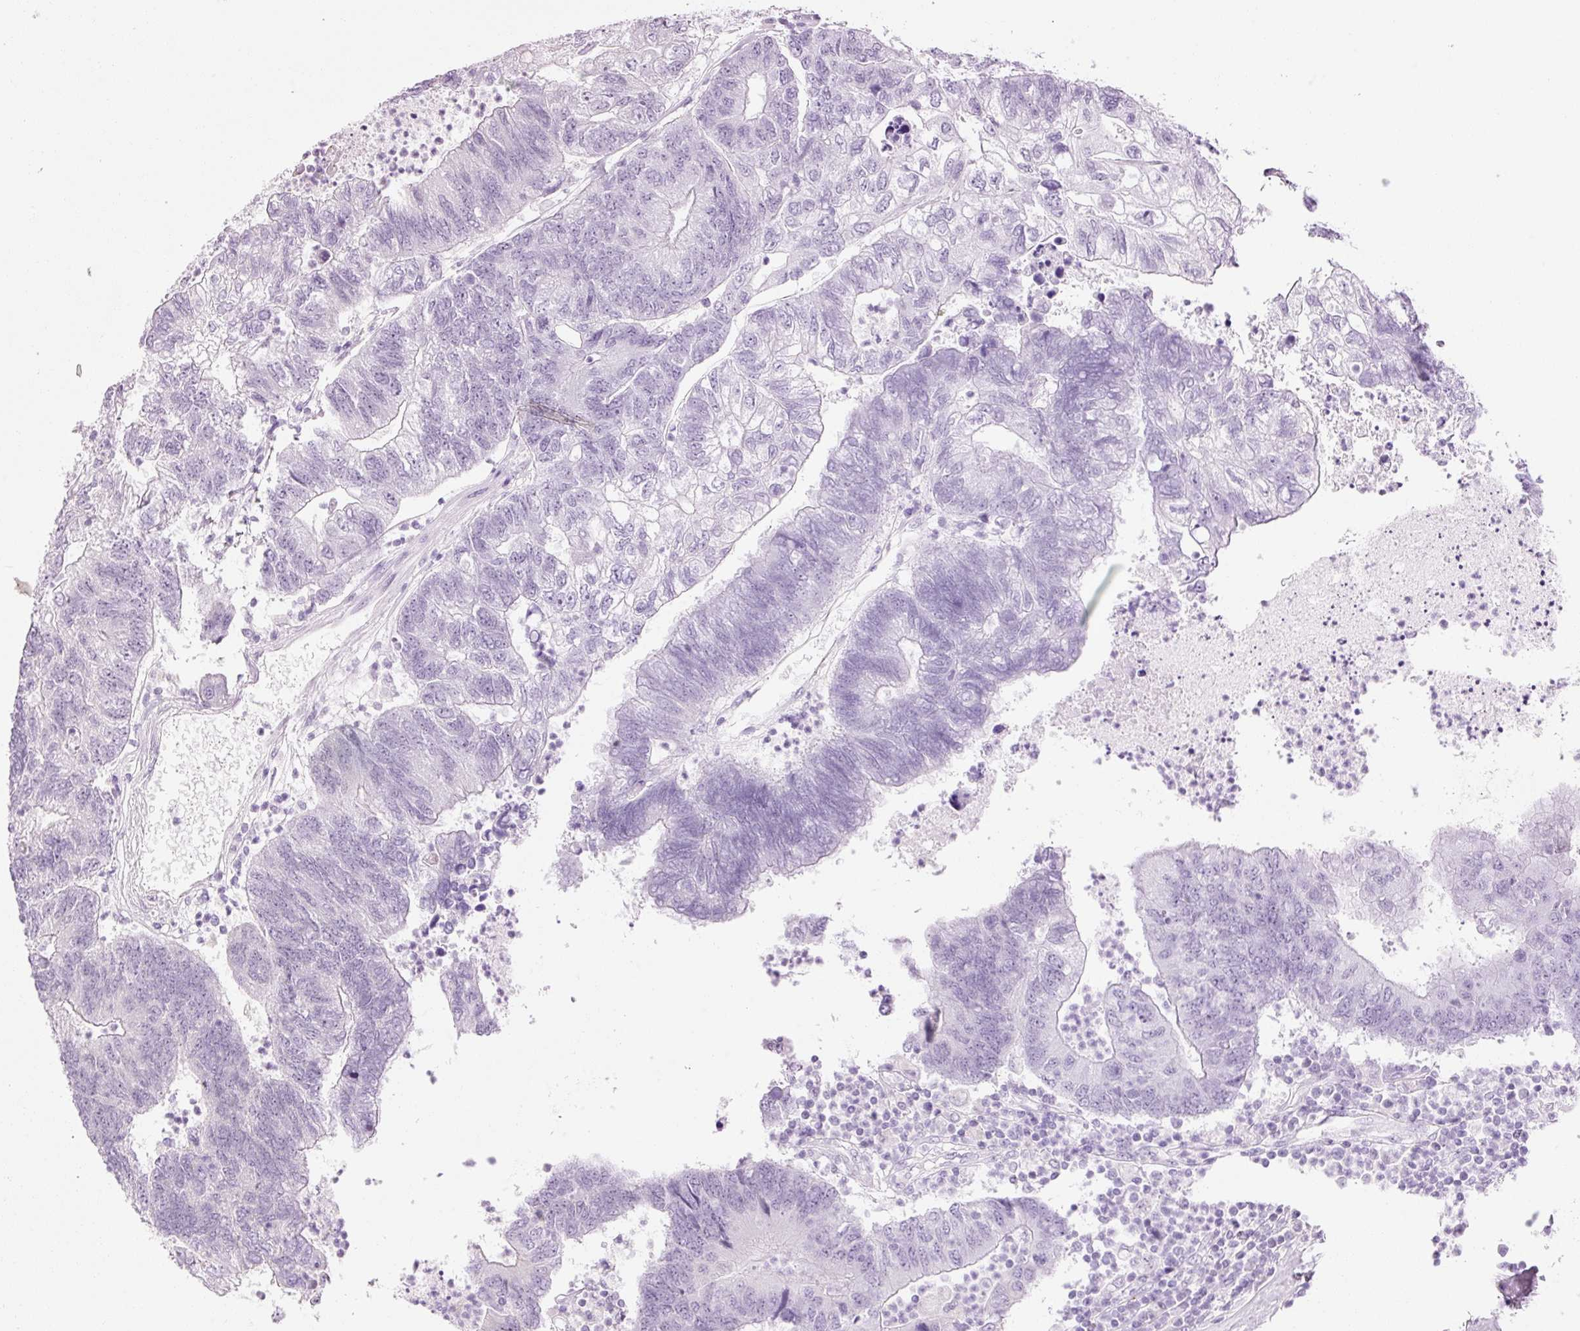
{"staining": {"intensity": "negative", "quantity": "none", "location": "none"}, "tissue": "colorectal cancer", "cell_type": "Tumor cells", "image_type": "cancer", "snomed": [{"axis": "morphology", "description": "Adenocarcinoma, NOS"}, {"axis": "topography", "description": "Colon"}], "caption": "DAB (3,3'-diaminobenzidine) immunohistochemical staining of human colorectal cancer displays no significant positivity in tumor cells. The staining is performed using DAB (3,3'-diaminobenzidine) brown chromogen with nuclei counter-stained in using hematoxylin.", "gene": "ANKRD20A1", "patient": {"sex": "female", "age": 48}}